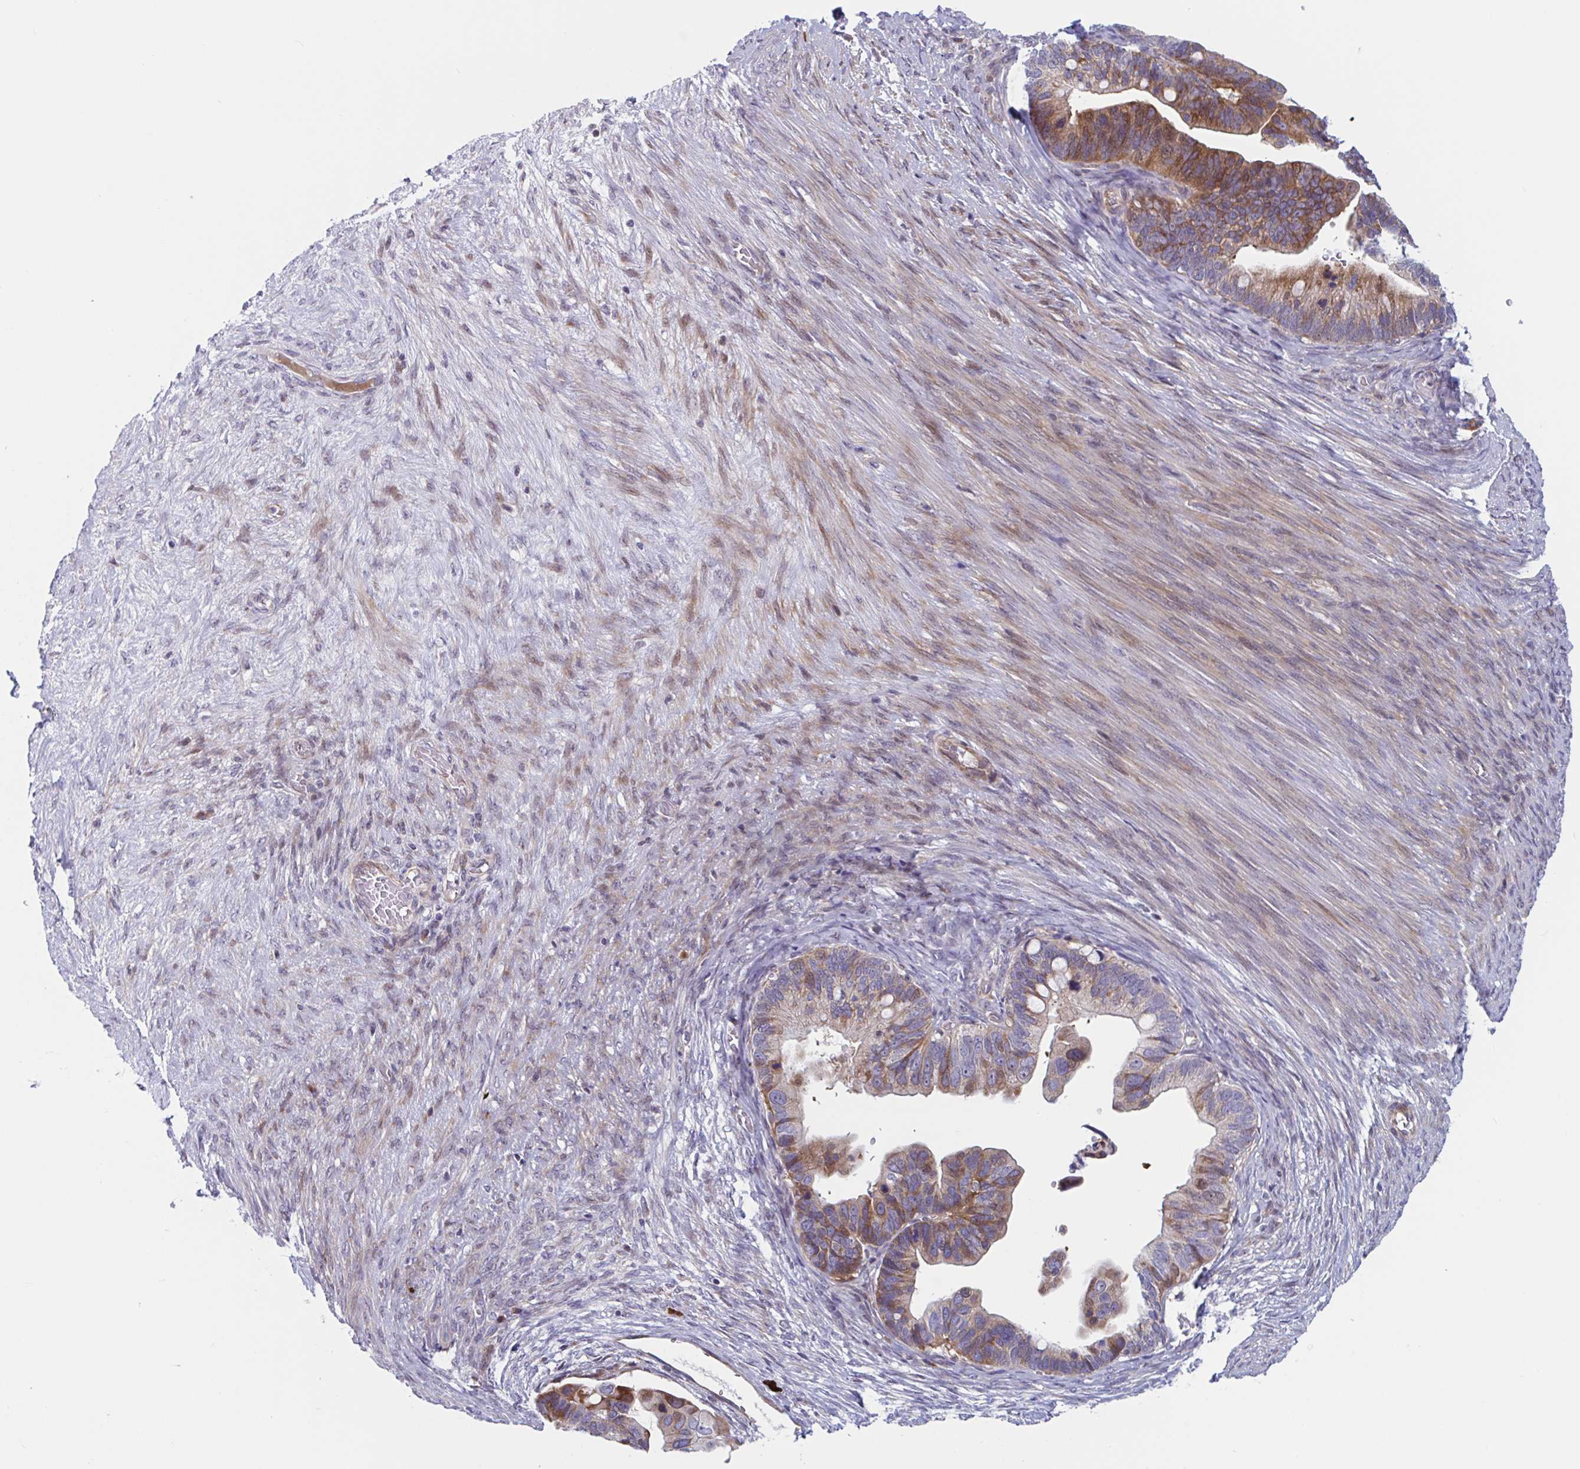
{"staining": {"intensity": "moderate", "quantity": ">75%", "location": "cytoplasmic/membranous"}, "tissue": "ovarian cancer", "cell_type": "Tumor cells", "image_type": "cancer", "snomed": [{"axis": "morphology", "description": "Cystadenocarcinoma, serous, NOS"}, {"axis": "topography", "description": "Ovary"}], "caption": "DAB (3,3'-diaminobenzidine) immunohistochemical staining of human ovarian cancer reveals moderate cytoplasmic/membranous protein staining in approximately >75% of tumor cells.", "gene": "DUXA", "patient": {"sex": "female", "age": 56}}